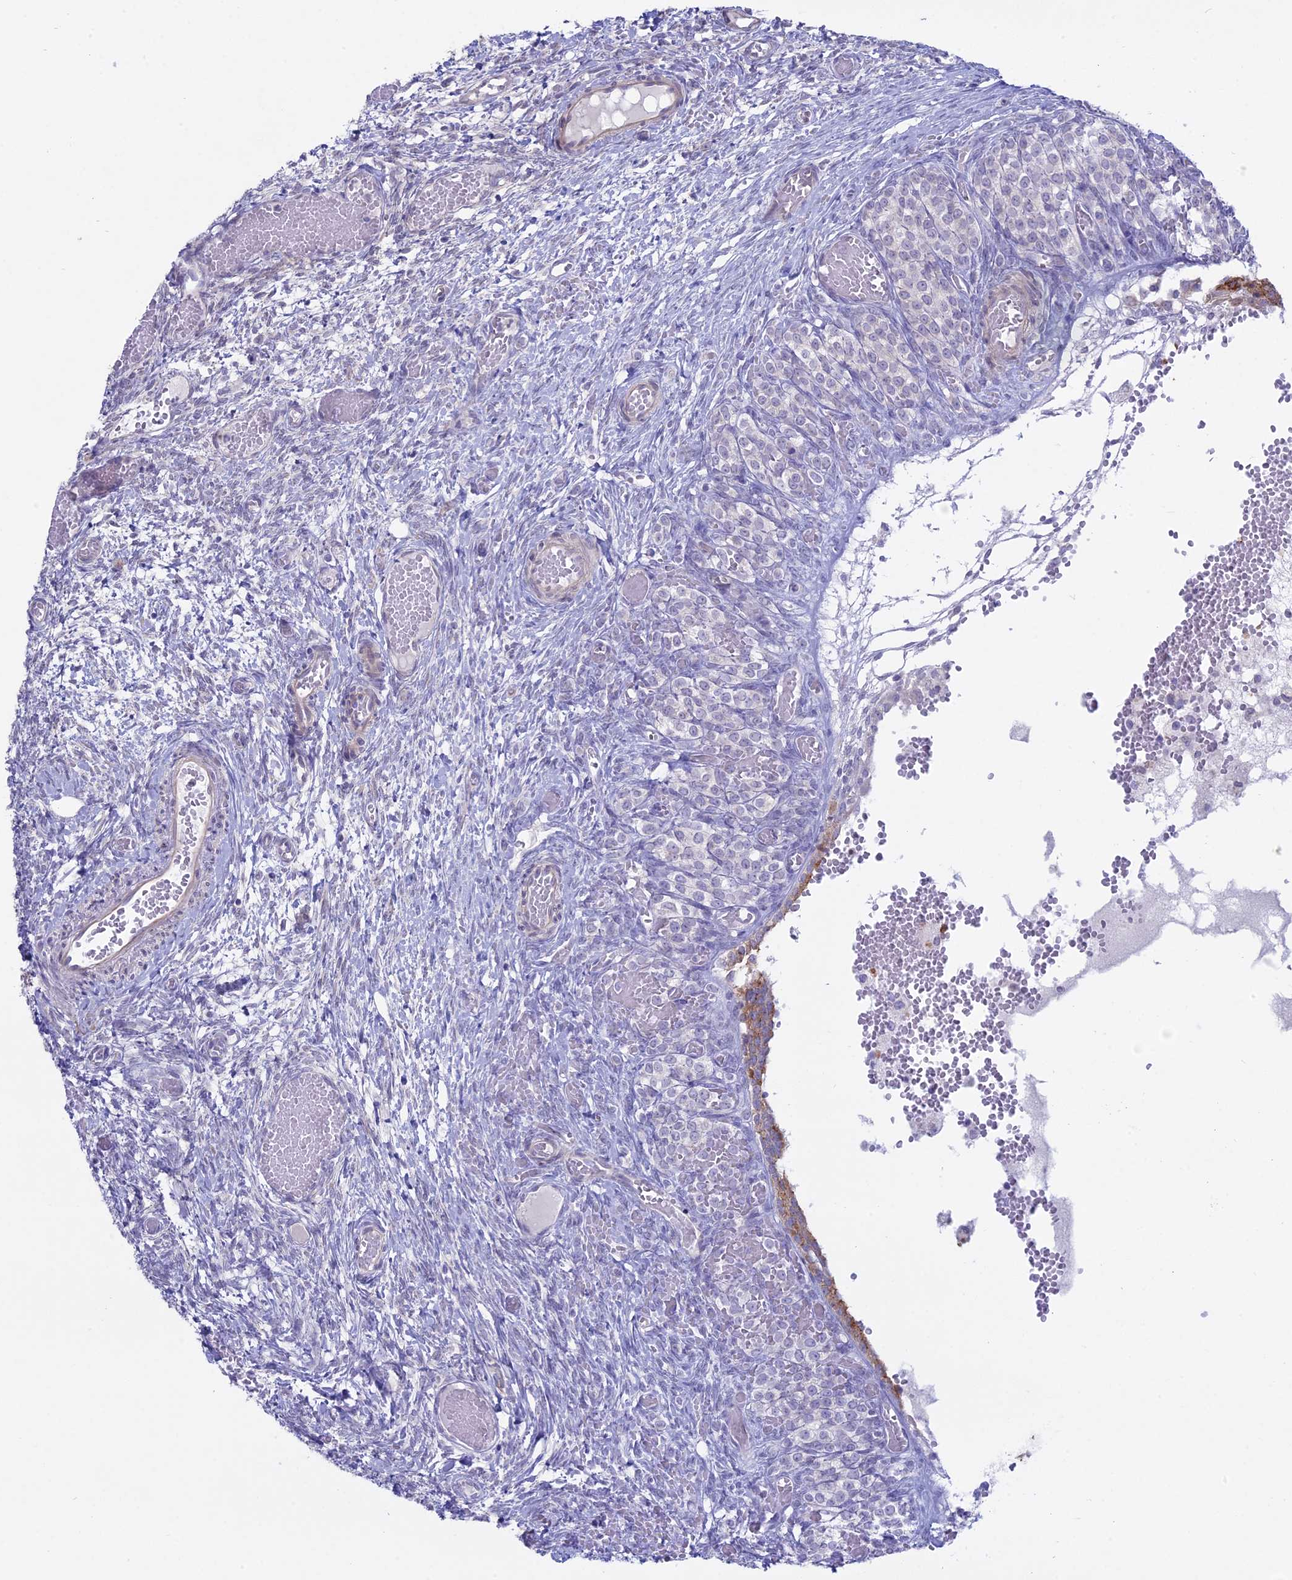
{"staining": {"intensity": "strong", "quantity": ">75%", "location": "cytoplasmic/membranous"}, "tissue": "ovary", "cell_type": "Follicle cells", "image_type": "normal", "snomed": [{"axis": "morphology", "description": "Adenocarcinoma, NOS"}, {"axis": "topography", "description": "Endometrium"}], "caption": "Protein staining reveals strong cytoplasmic/membranous positivity in about >75% of follicle cells in benign ovary. The protein is stained brown, and the nuclei are stained in blue (DAB (3,3'-diaminobenzidine) IHC with brightfield microscopy, high magnification).", "gene": "MYO5B", "patient": {"sex": "female", "age": 32}}